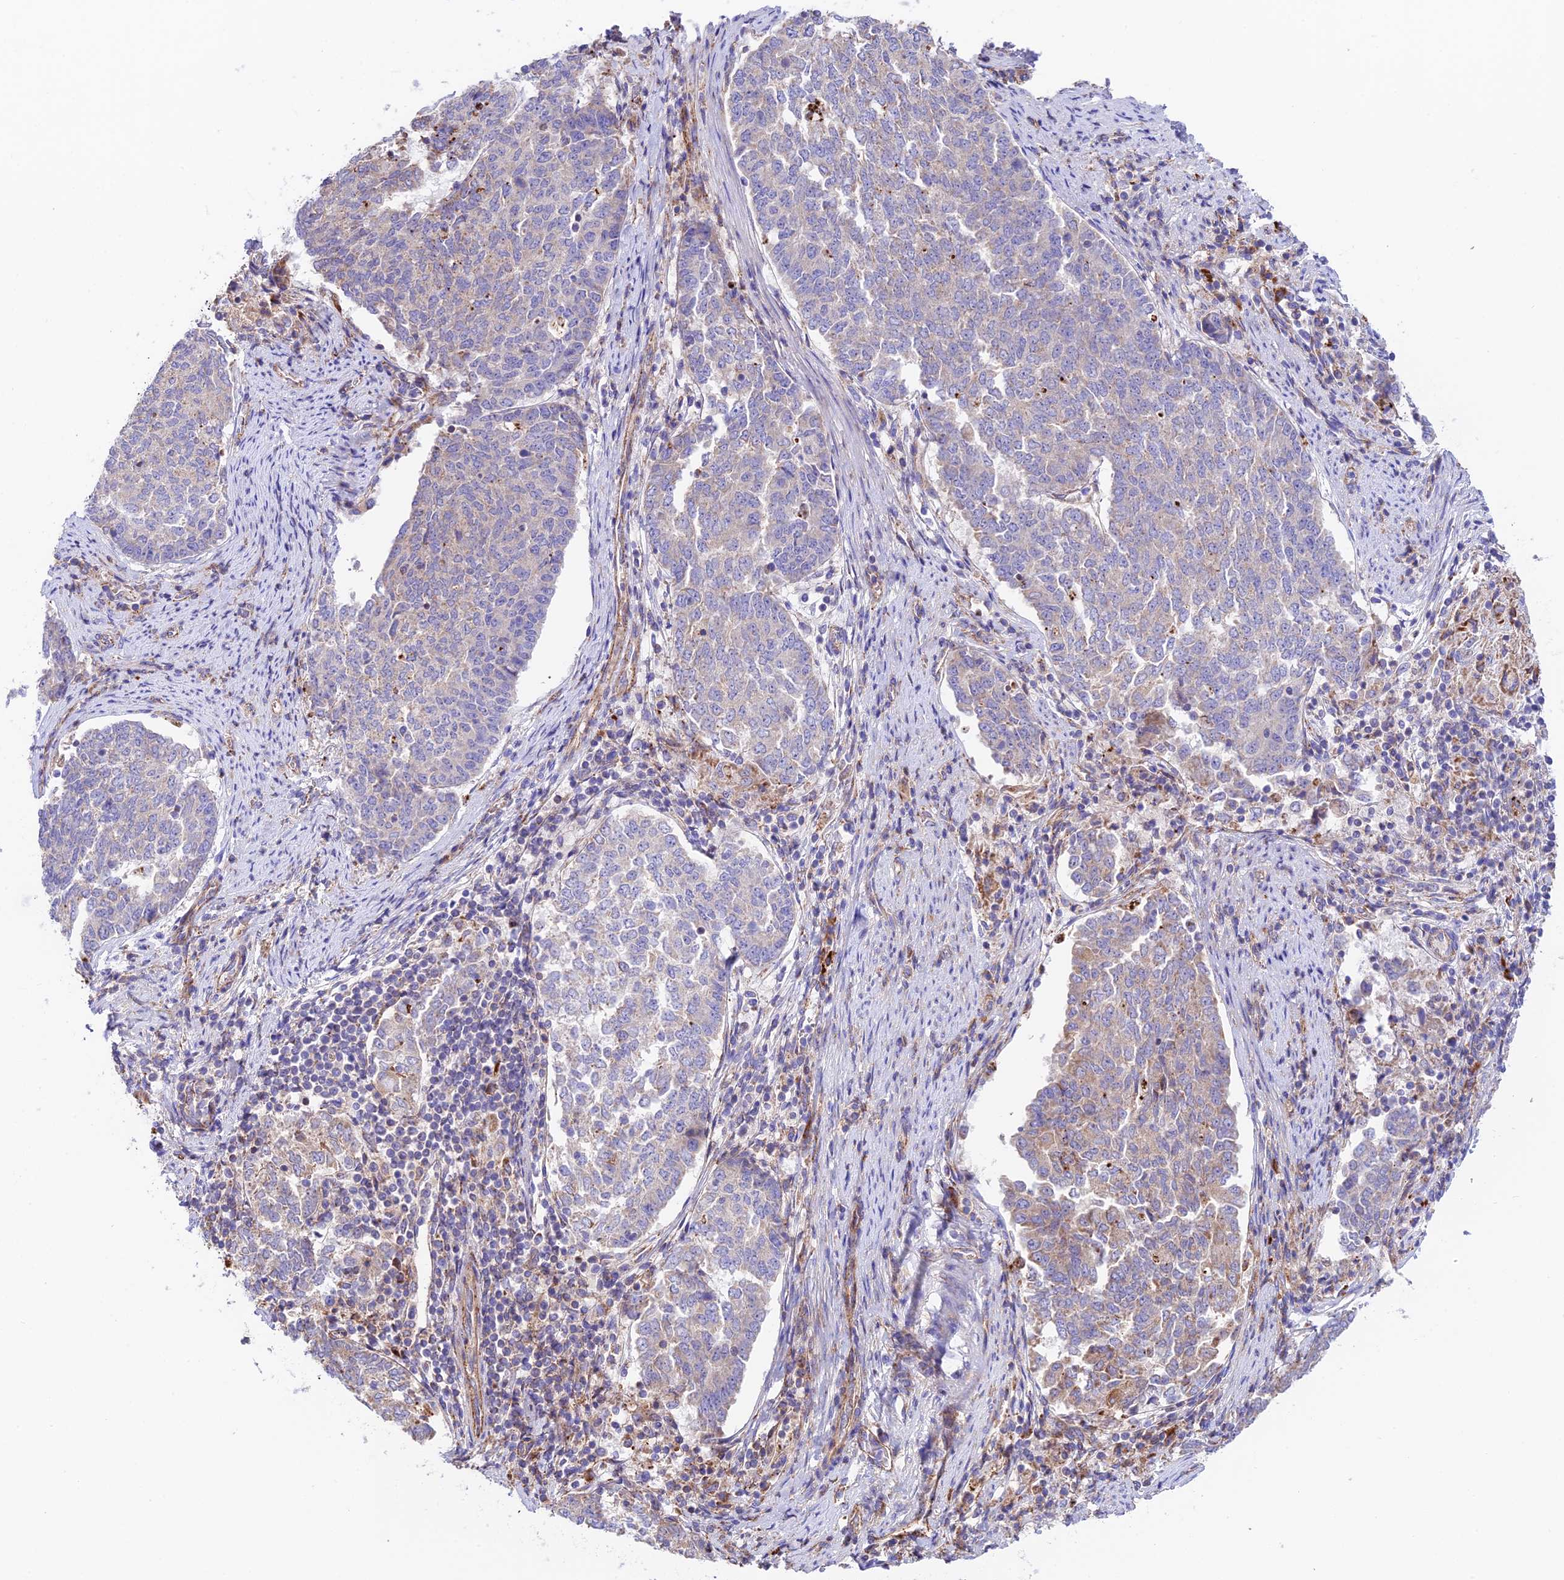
{"staining": {"intensity": "negative", "quantity": "none", "location": "none"}, "tissue": "endometrial cancer", "cell_type": "Tumor cells", "image_type": "cancer", "snomed": [{"axis": "morphology", "description": "Adenocarcinoma, NOS"}, {"axis": "topography", "description": "Endometrium"}], "caption": "A high-resolution histopathology image shows IHC staining of endometrial adenocarcinoma, which demonstrates no significant staining in tumor cells. (DAB (3,3'-diaminobenzidine) immunohistochemistry visualized using brightfield microscopy, high magnification).", "gene": "VPS13C", "patient": {"sex": "female", "age": 80}}